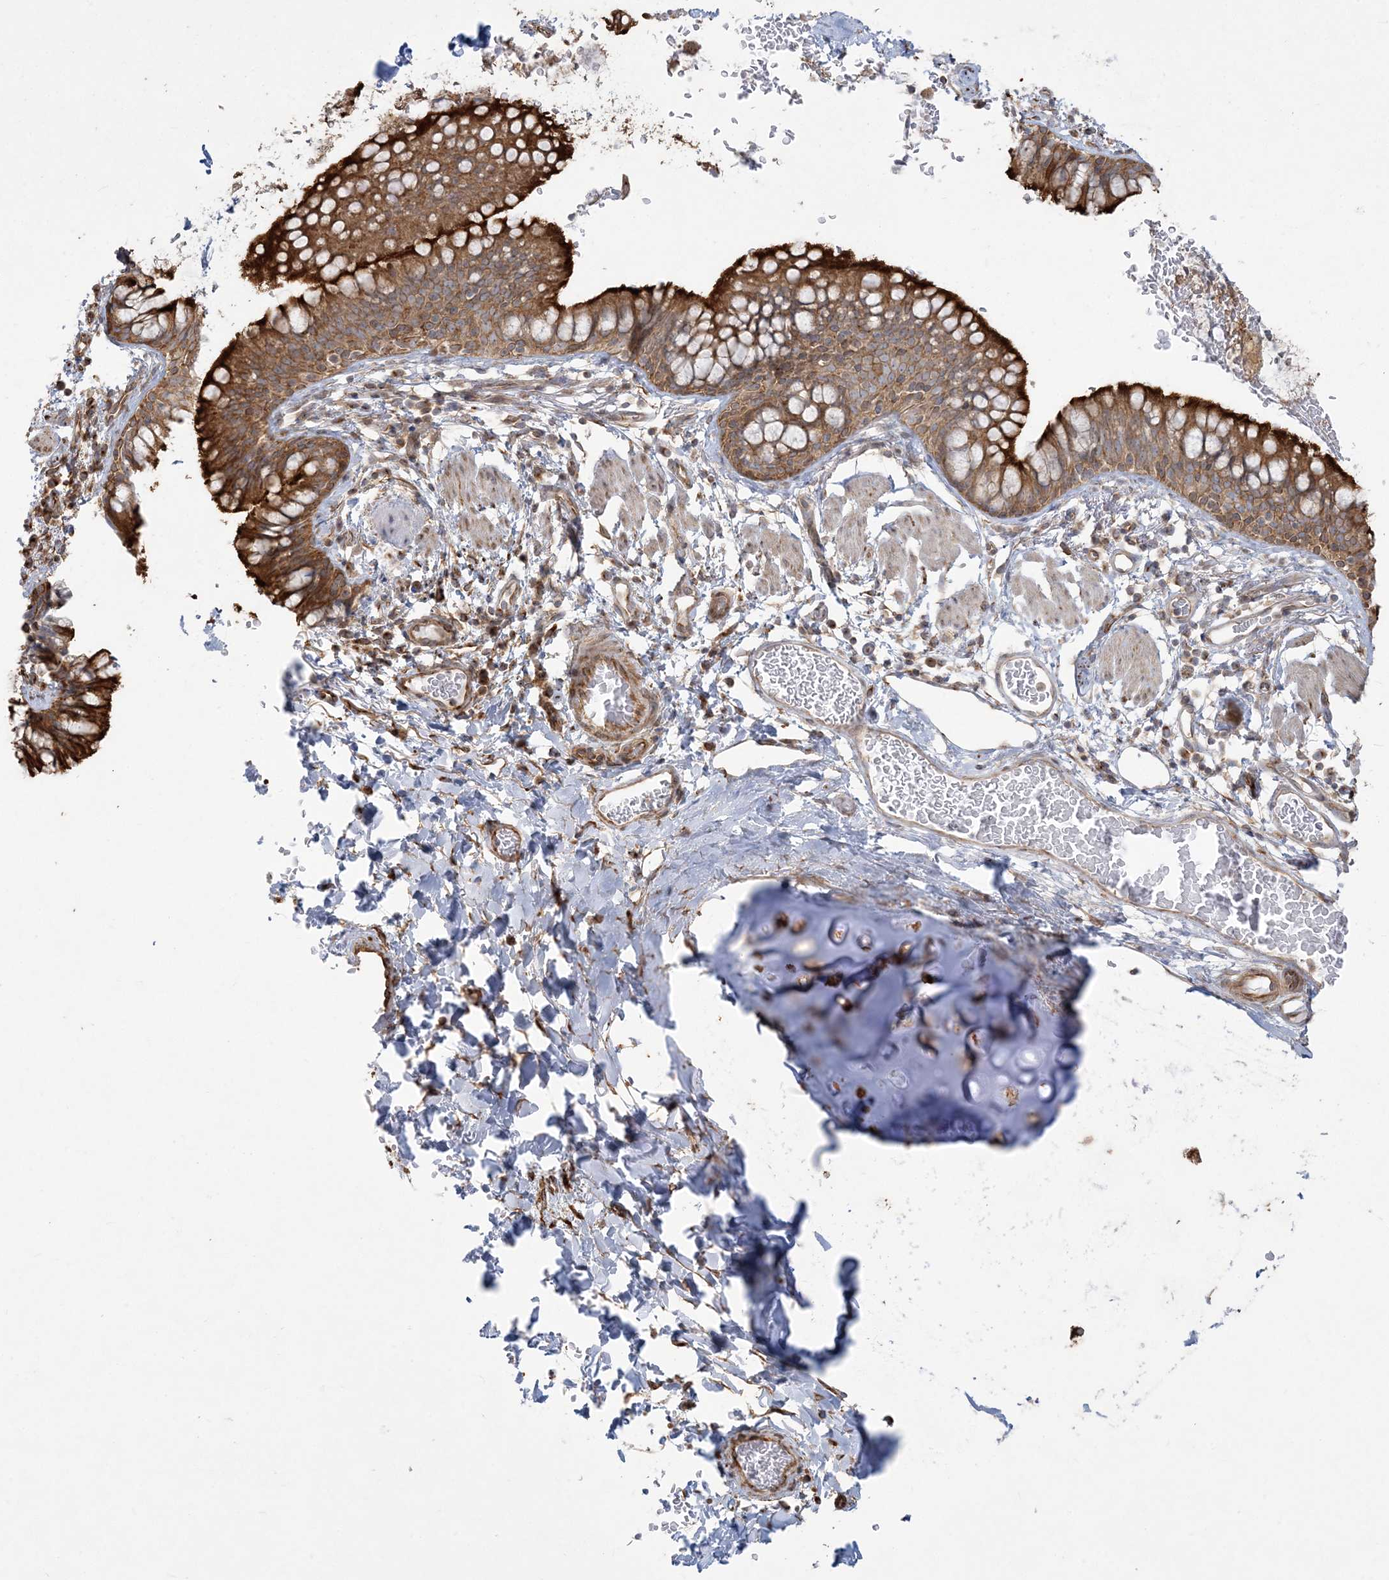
{"staining": {"intensity": "strong", "quantity": ">75%", "location": "cytoplasmic/membranous"}, "tissue": "bronchus", "cell_type": "Respiratory epithelial cells", "image_type": "normal", "snomed": [{"axis": "morphology", "description": "Normal tissue, NOS"}, {"axis": "topography", "description": "Cartilage tissue"}, {"axis": "topography", "description": "Bronchus"}], "caption": "Brown immunohistochemical staining in normal human bronchus displays strong cytoplasmic/membranous expression in about >75% of respiratory epithelial cells.", "gene": "ZC3H6", "patient": {"sex": "female", "age": 36}}